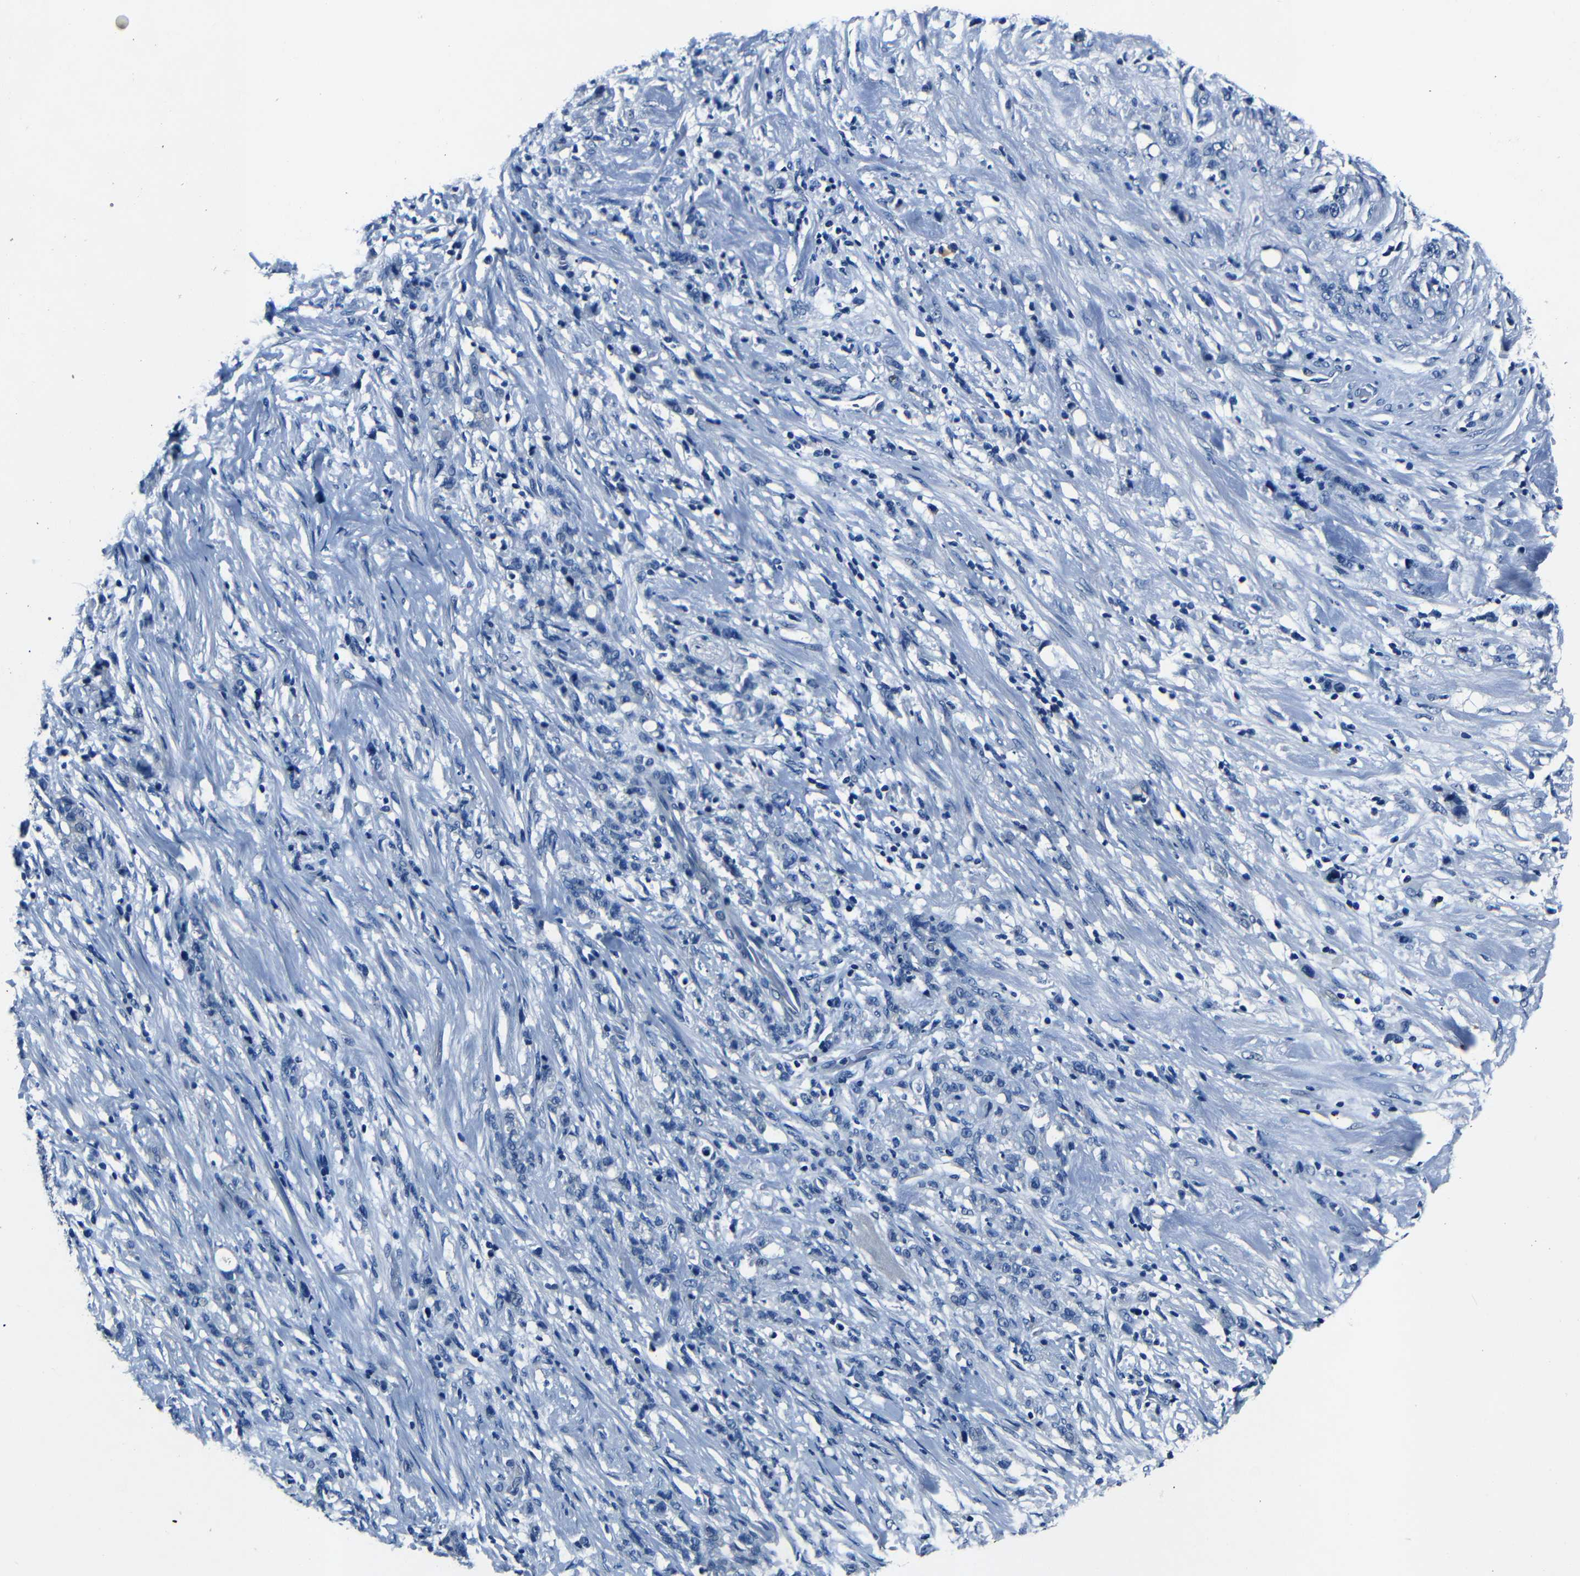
{"staining": {"intensity": "negative", "quantity": "none", "location": "none"}, "tissue": "stomach cancer", "cell_type": "Tumor cells", "image_type": "cancer", "snomed": [{"axis": "morphology", "description": "Adenocarcinoma, NOS"}, {"axis": "topography", "description": "Stomach, lower"}], "caption": "Stomach cancer (adenocarcinoma) was stained to show a protein in brown. There is no significant expression in tumor cells. (DAB (3,3'-diaminobenzidine) immunohistochemistry, high magnification).", "gene": "NCMAP", "patient": {"sex": "male", "age": 88}}